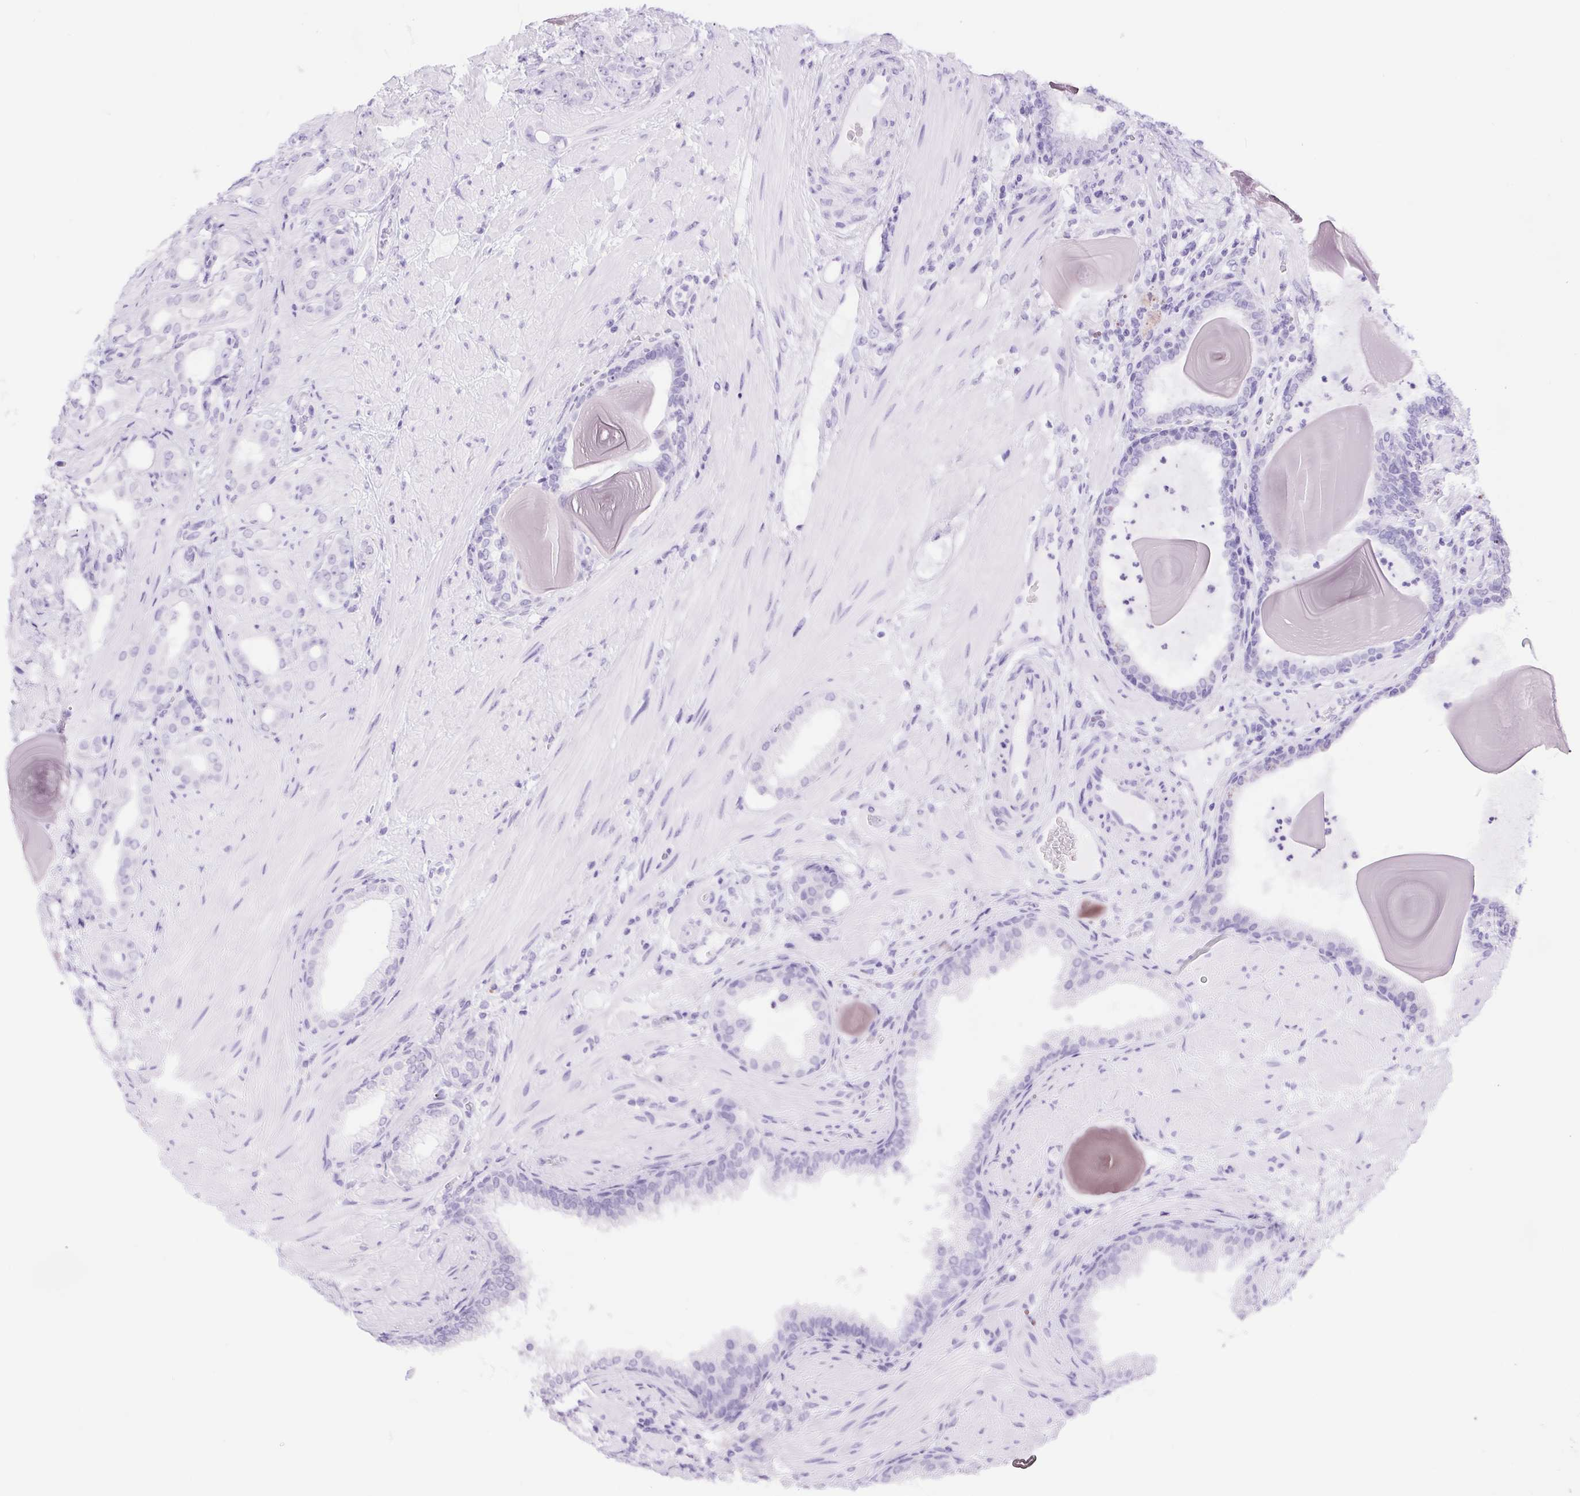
{"staining": {"intensity": "negative", "quantity": "none", "location": "none"}, "tissue": "prostate cancer", "cell_type": "Tumor cells", "image_type": "cancer", "snomed": [{"axis": "morphology", "description": "Adenocarcinoma, Low grade"}, {"axis": "topography", "description": "Prostate"}], "caption": "IHC photomicrograph of prostate low-grade adenocarcinoma stained for a protein (brown), which exhibits no expression in tumor cells.", "gene": "ERP27", "patient": {"sex": "male", "age": 57}}